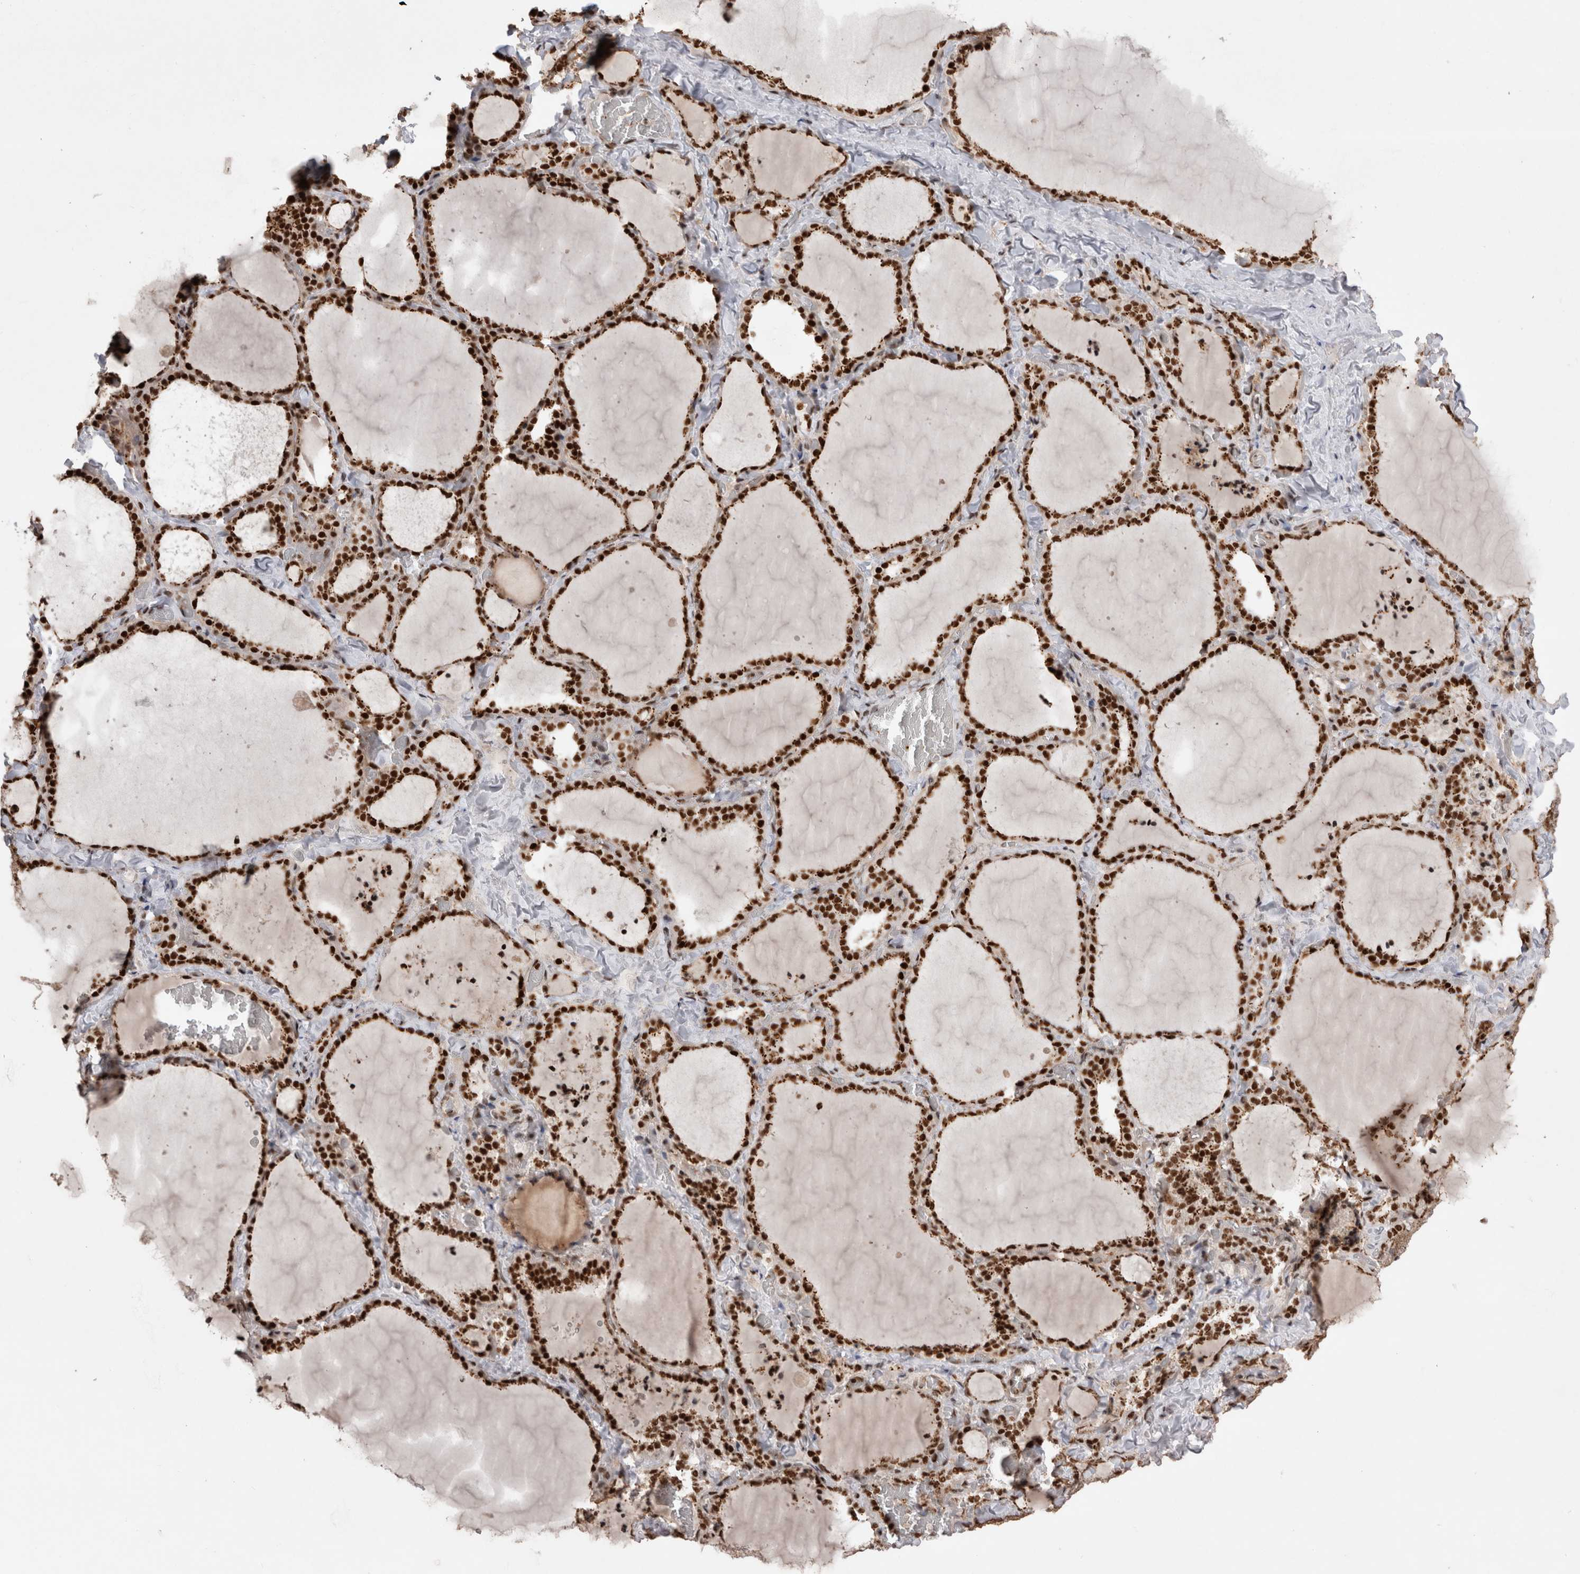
{"staining": {"intensity": "strong", "quantity": ">75%", "location": "nuclear"}, "tissue": "thyroid gland", "cell_type": "Glandular cells", "image_type": "normal", "snomed": [{"axis": "morphology", "description": "Normal tissue, NOS"}, {"axis": "topography", "description": "Thyroid gland"}], "caption": "IHC image of normal thyroid gland: thyroid gland stained using immunohistochemistry reveals high levels of strong protein expression localized specifically in the nuclear of glandular cells, appearing as a nuclear brown color.", "gene": "EYA2", "patient": {"sex": "female", "age": 22}}